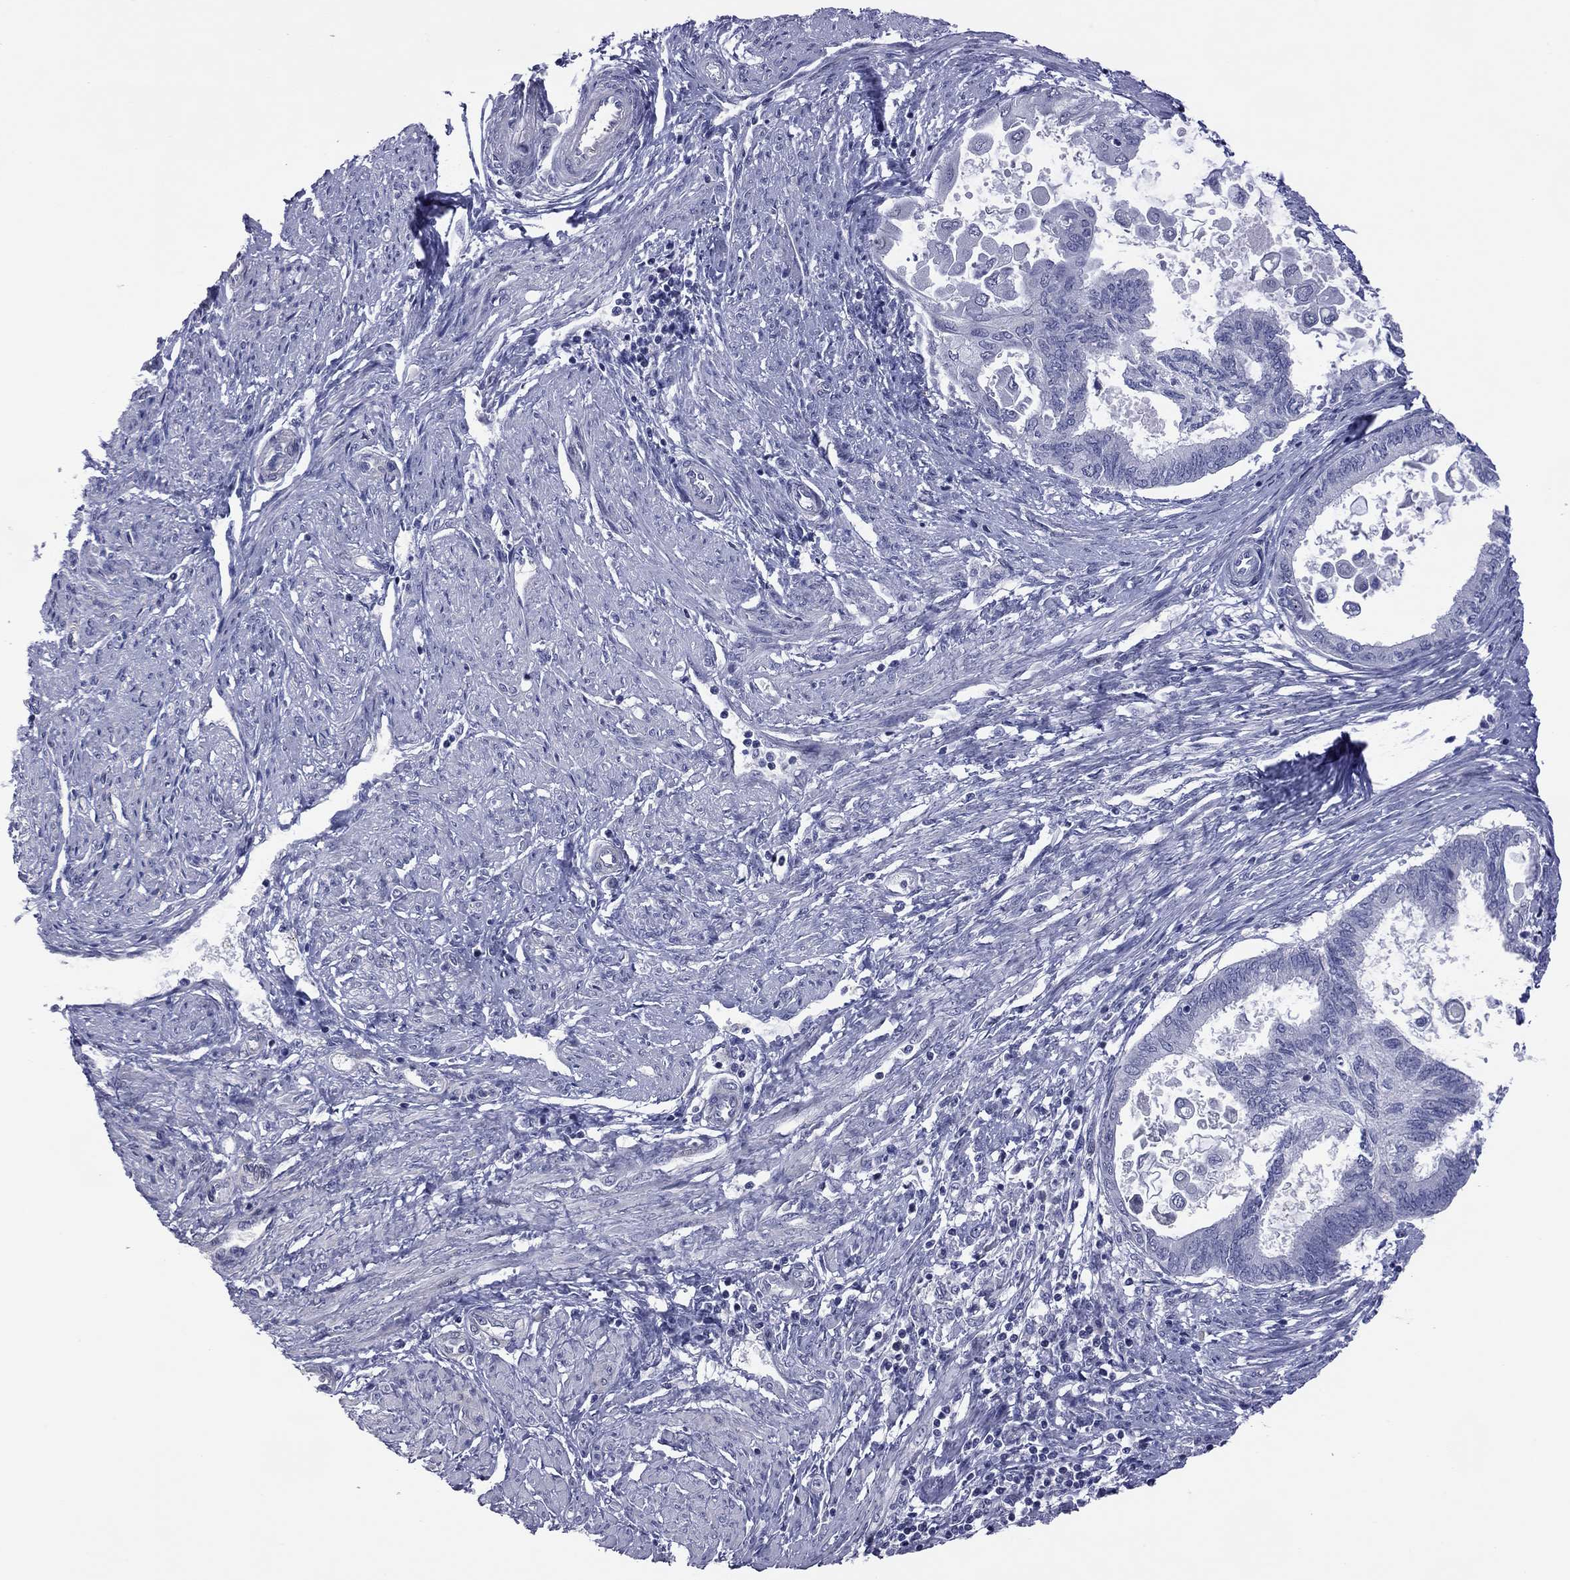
{"staining": {"intensity": "negative", "quantity": "none", "location": "none"}, "tissue": "endometrial cancer", "cell_type": "Tumor cells", "image_type": "cancer", "snomed": [{"axis": "morphology", "description": "Adenocarcinoma, NOS"}, {"axis": "topography", "description": "Endometrium"}], "caption": "Image shows no significant protein positivity in tumor cells of endometrial cancer. (DAB immunohistochemistry (IHC) with hematoxylin counter stain).", "gene": "POU5F2", "patient": {"sex": "female", "age": 86}}